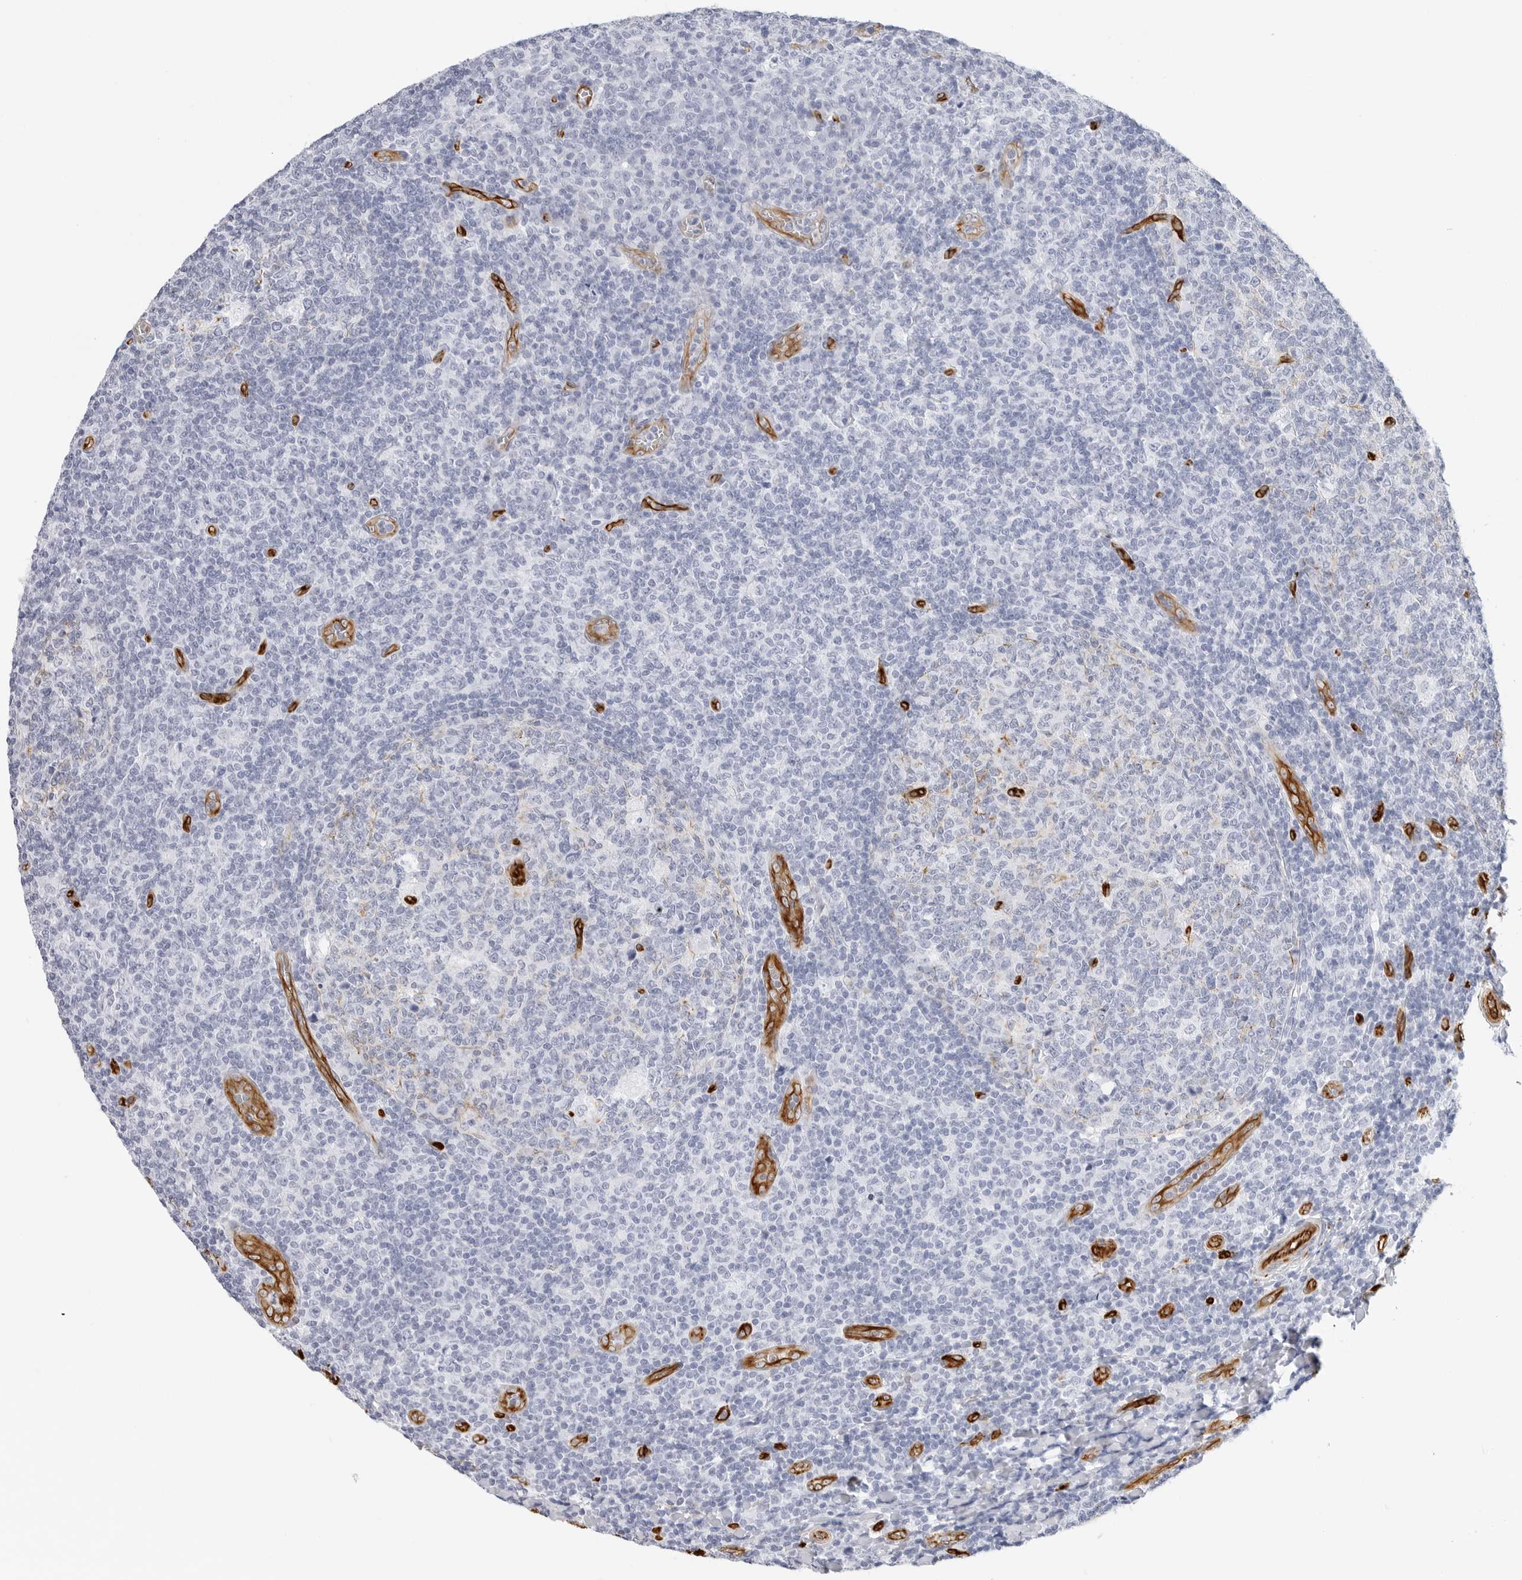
{"staining": {"intensity": "negative", "quantity": "none", "location": "none"}, "tissue": "tonsil", "cell_type": "Germinal center cells", "image_type": "normal", "snomed": [{"axis": "morphology", "description": "Normal tissue, NOS"}, {"axis": "topography", "description": "Tonsil"}], "caption": "This is an IHC image of benign tonsil. There is no expression in germinal center cells.", "gene": "NES", "patient": {"sex": "female", "age": 19}}